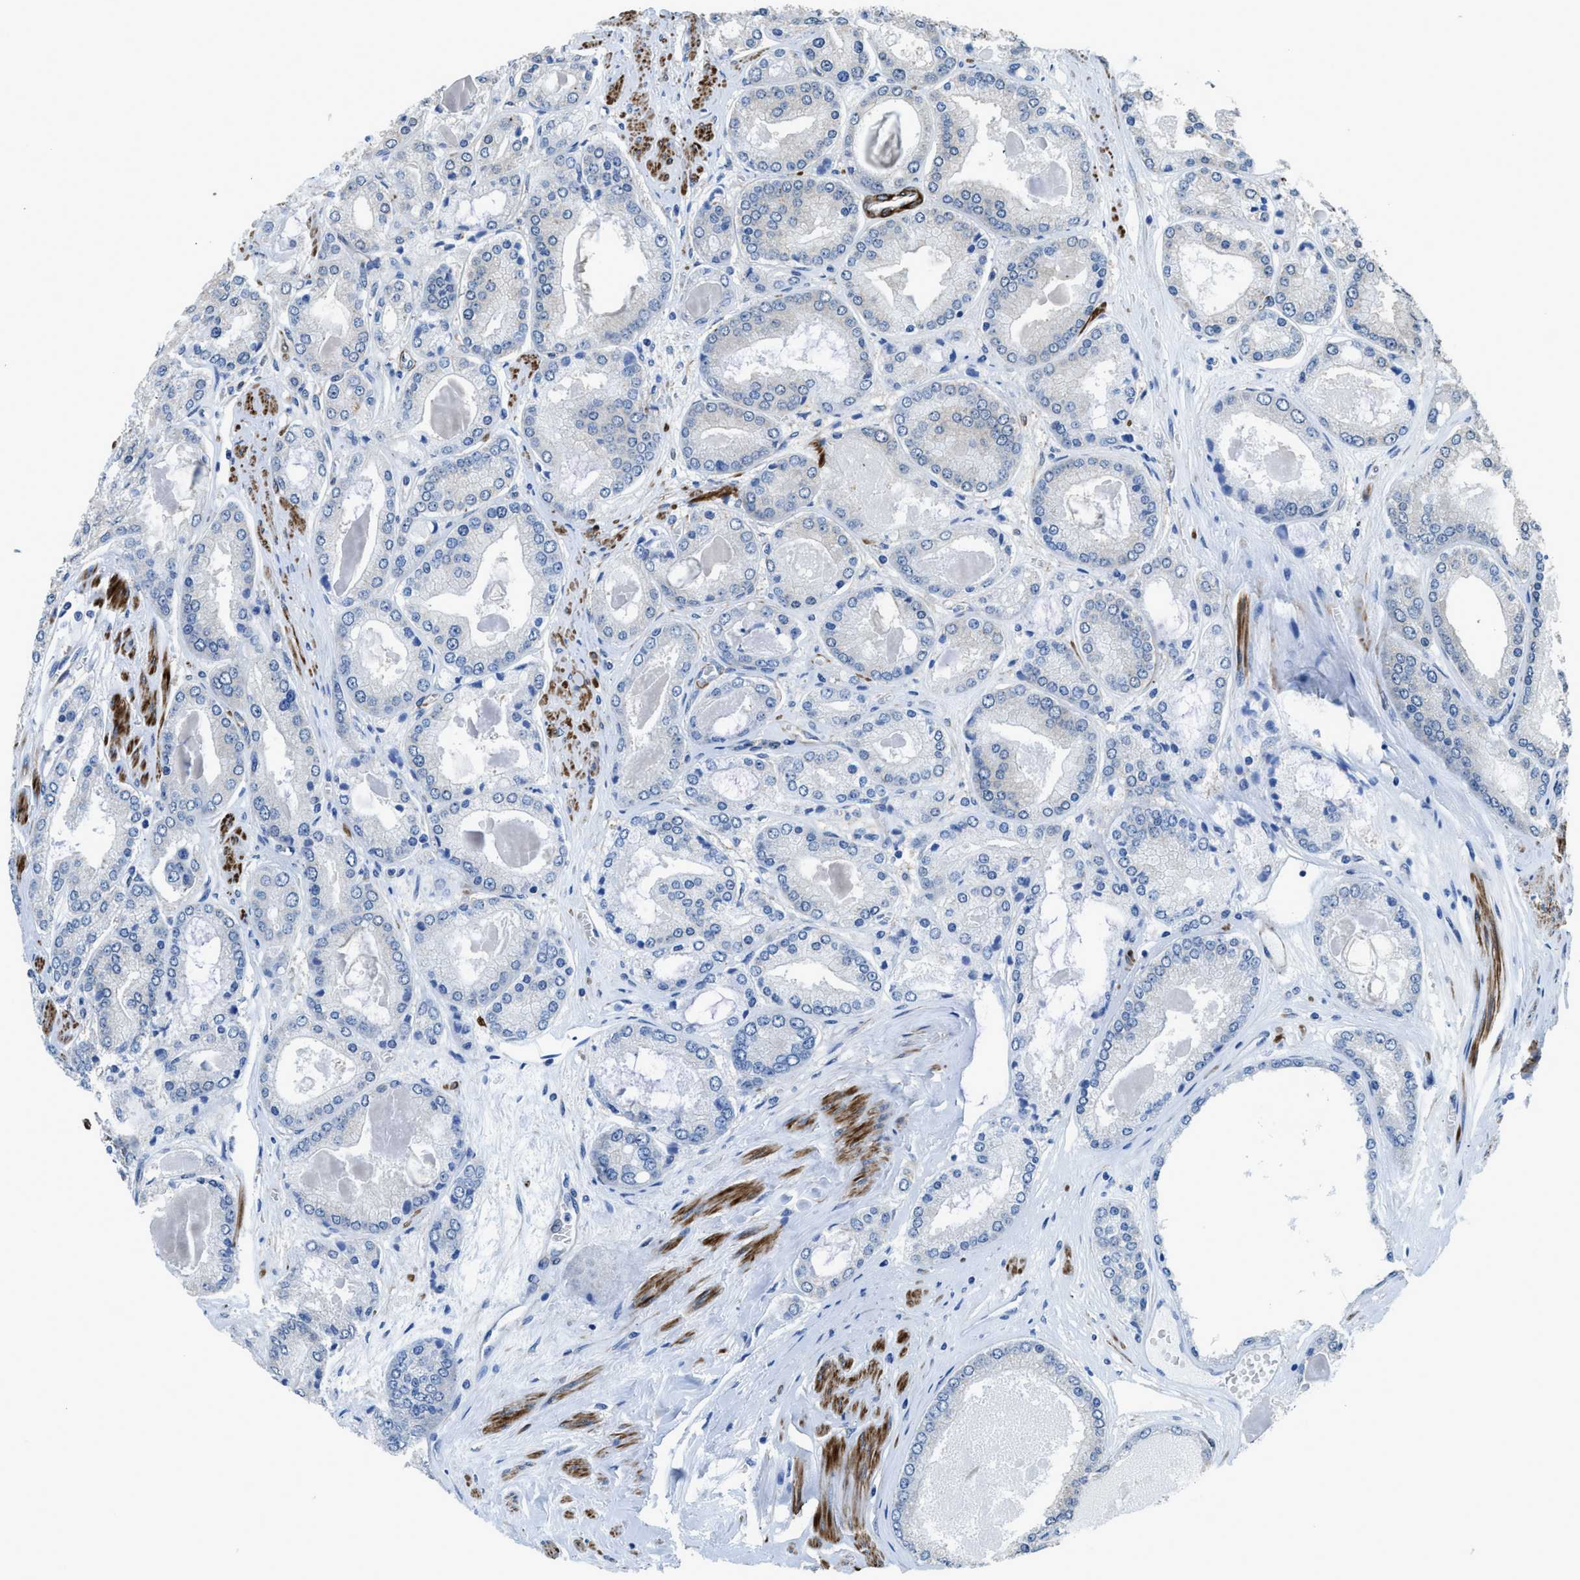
{"staining": {"intensity": "negative", "quantity": "none", "location": "none"}, "tissue": "prostate cancer", "cell_type": "Tumor cells", "image_type": "cancer", "snomed": [{"axis": "morphology", "description": "Adenocarcinoma, High grade"}, {"axis": "topography", "description": "Prostate"}], "caption": "Tumor cells show no significant protein expression in adenocarcinoma (high-grade) (prostate). (Brightfield microscopy of DAB IHC at high magnification).", "gene": "SYNM", "patient": {"sex": "male", "age": 59}}